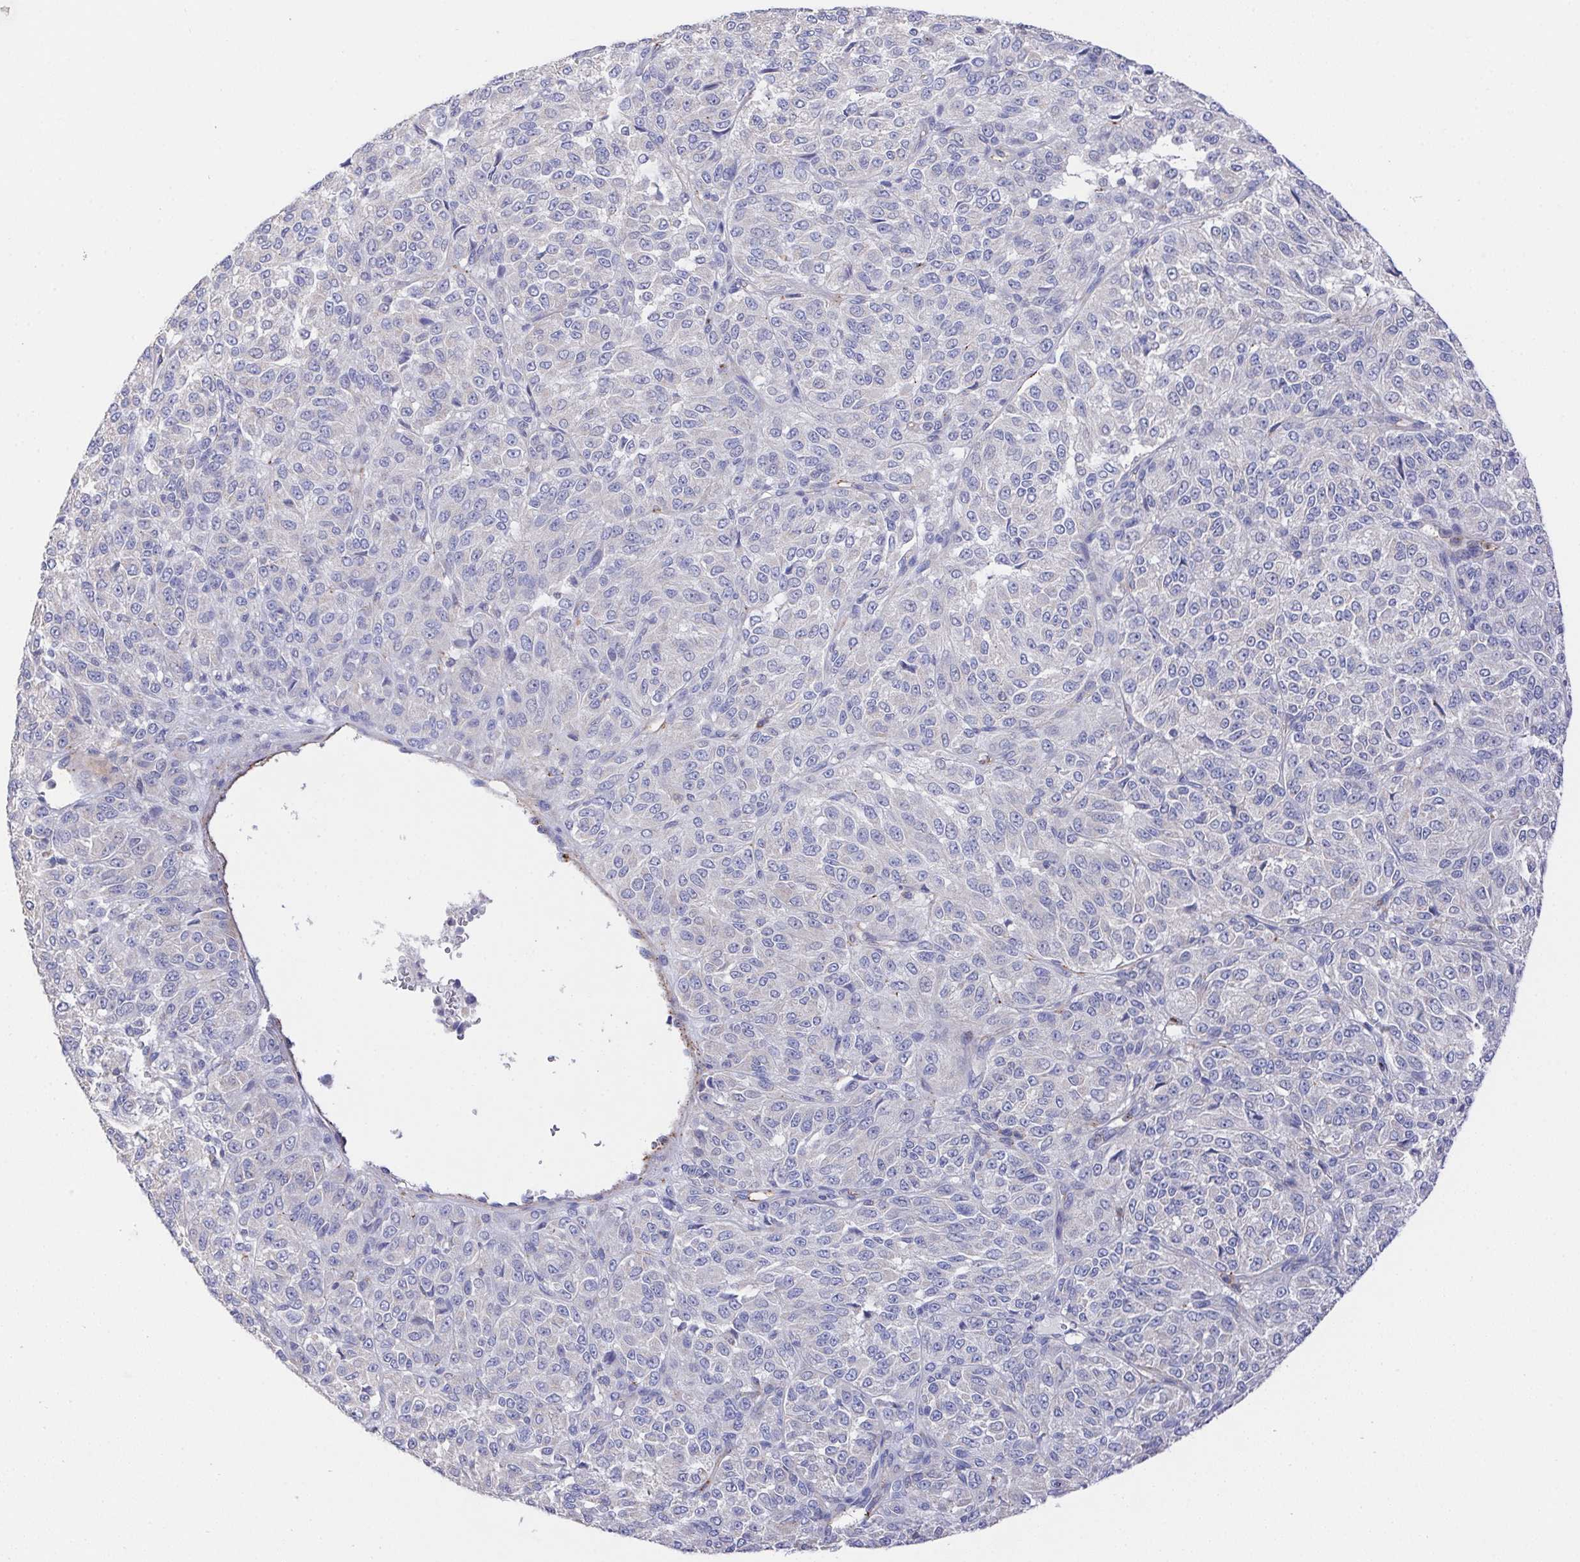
{"staining": {"intensity": "negative", "quantity": "none", "location": "none"}, "tissue": "melanoma", "cell_type": "Tumor cells", "image_type": "cancer", "snomed": [{"axis": "morphology", "description": "Malignant melanoma, Metastatic site"}, {"axis": "topography", "description": "Brain"}], "caption": "Malignant melanoma (metastatic site) was stained to show a protein in brown. There is no significant positivity in tumor cells. (IHC, brightfield microscopy, high magnification).", "gene": "PRG3", "patient": {"sex": "female", "age": 56}}